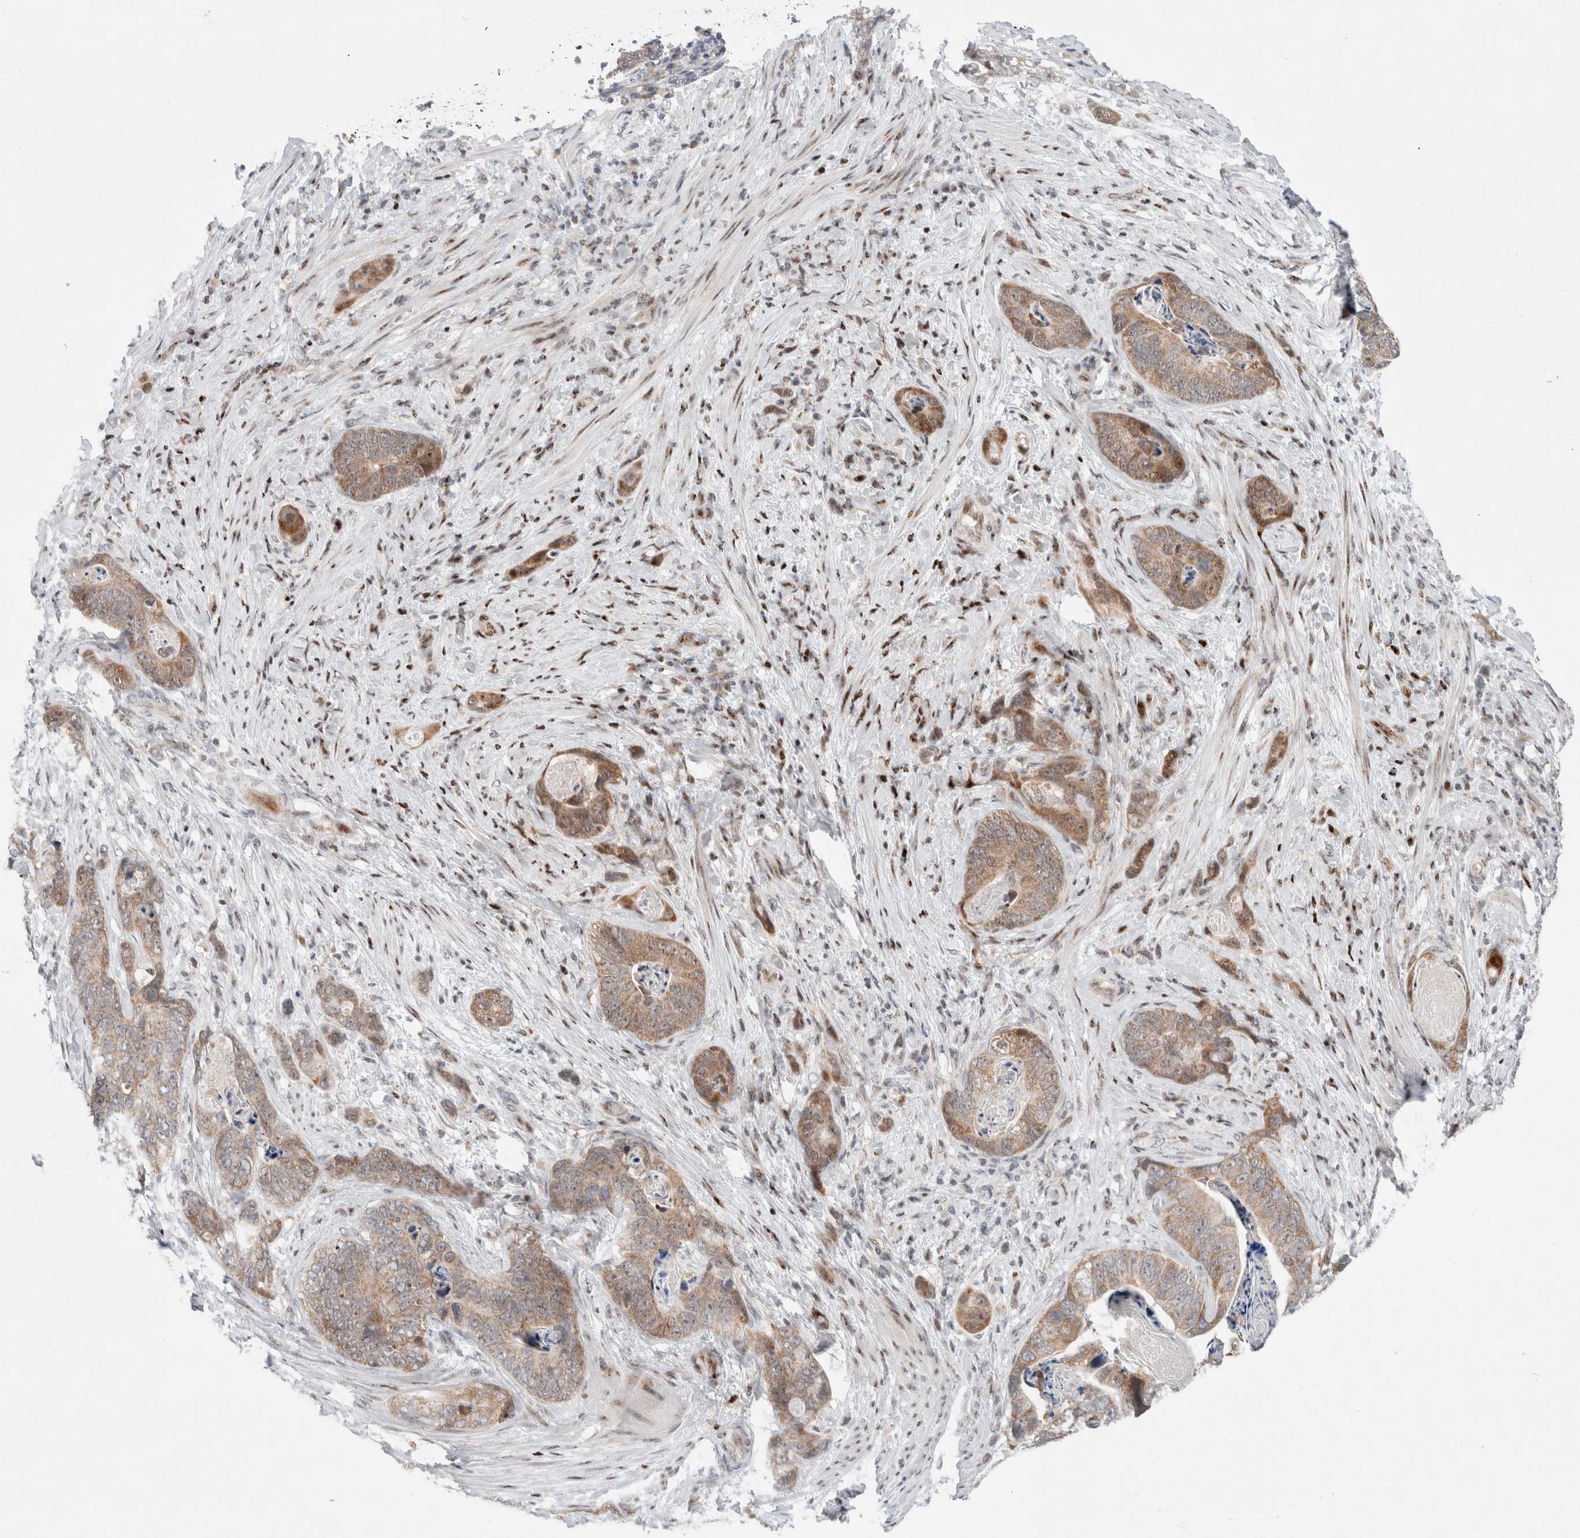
{"staining": {"intensity": "moderate", "quantity": ">75%", "location": "cytoplasmic/membranous"}, "tissue": "stomach cancer", "cell_type": "Tumor cells", "image_type": "cancer", "snomed": [{"axis": "morphology", "description": "Normal tissue, NOS"}, {"axis": "morphology", "description": "Adenocarcinoma, NOS"}, {"axis": "topography", "description": "Stomach"}], "caption": "Immunohistochemical staining of human stomach adenocarcinoma exhibits medium levels of moderate cytoplasmic/membranous protein staining in approximately >75% of tumor cells. The staining was performed using DAB to visualize the protein expression in brown, while the nuclei were stained in blue with hematoxylin (Magnification: 20x).", "gene": "ERI3", "patient": {"sex": "female", "age": 89}}